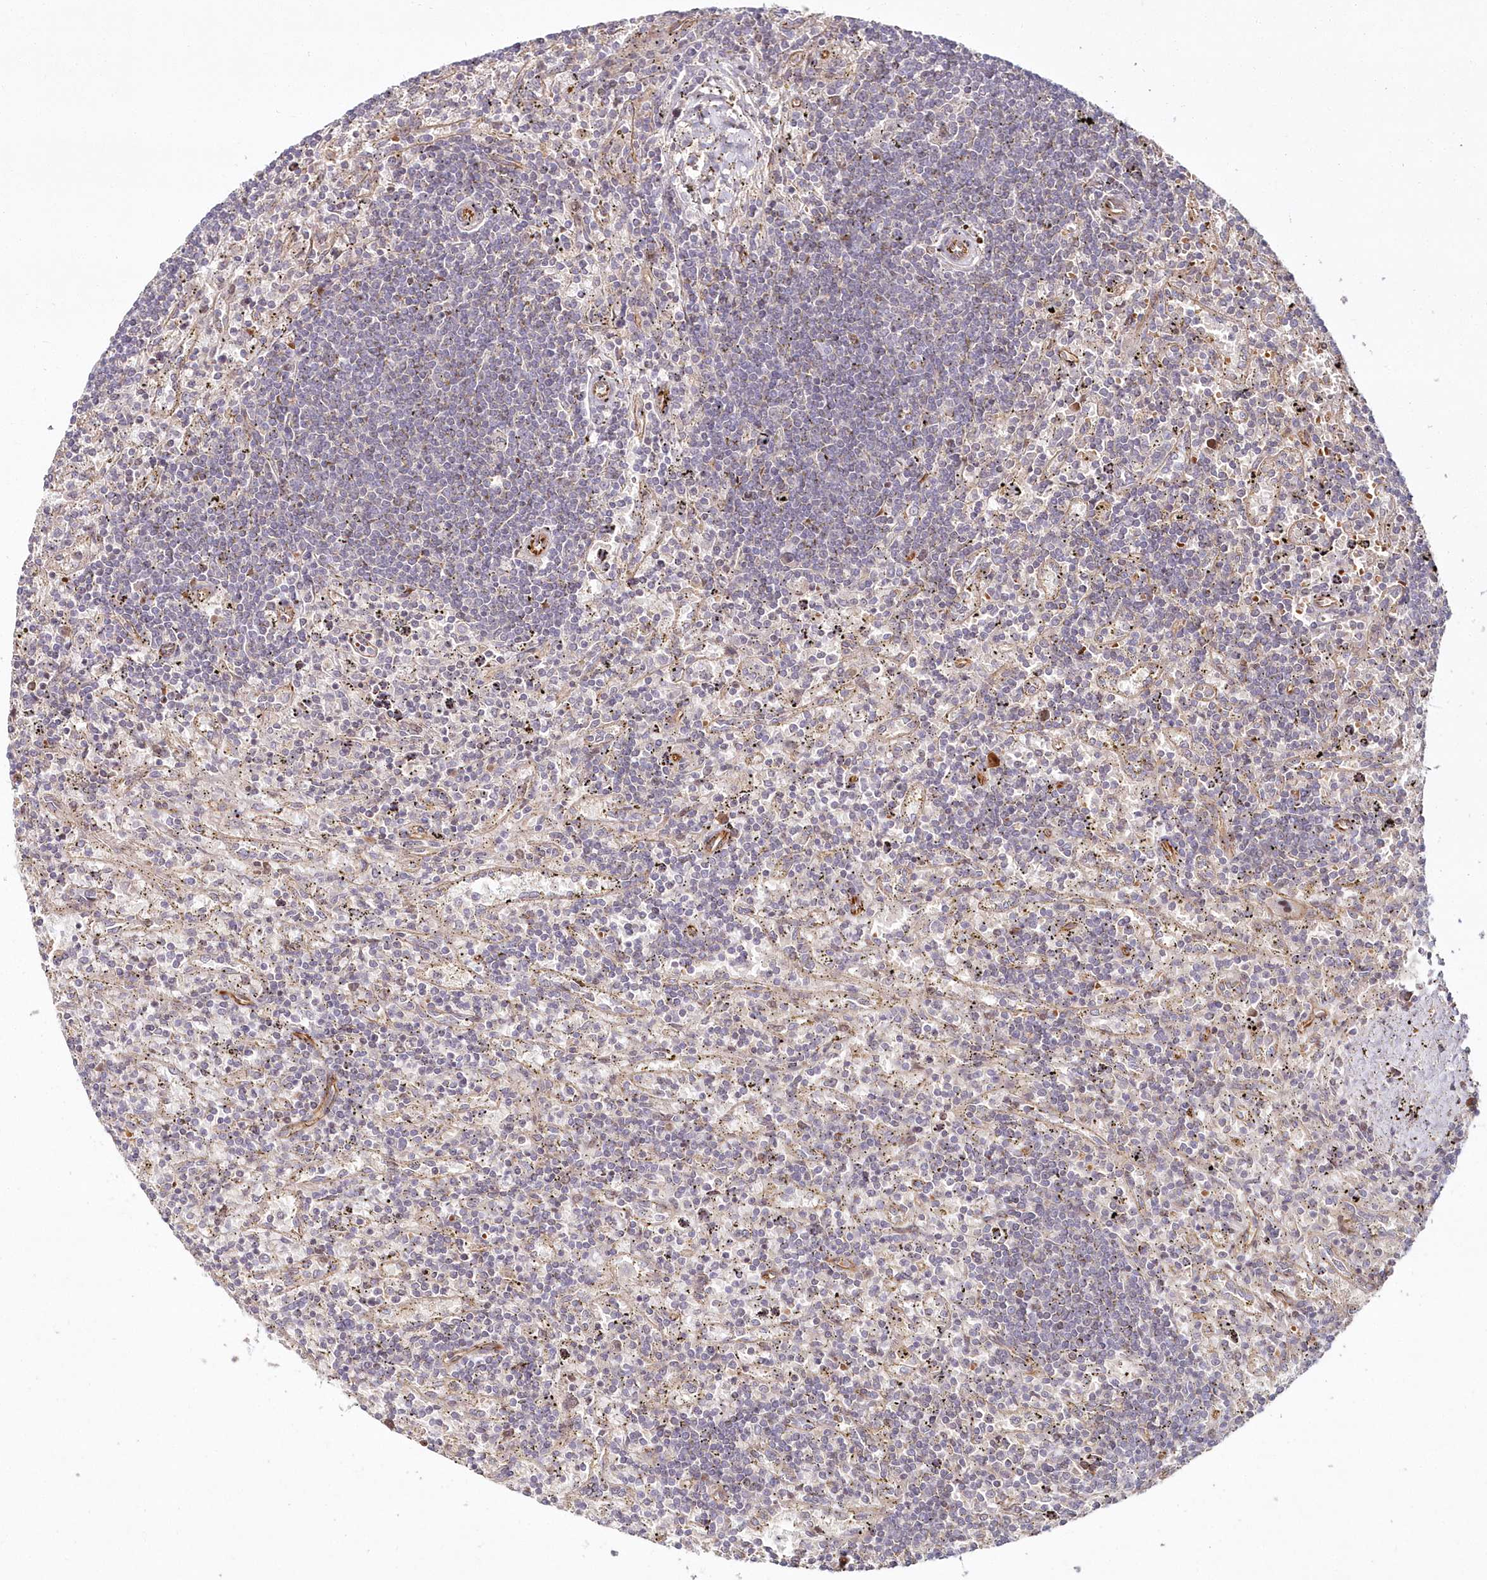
{"staining": {"intensity": "negative", "quantity": "none", "location": "none"}, "tissue": "lymphoma", "cell_type": "Tumor cells", "image_type": "cancer", "snomed": [{"axis": "morphology", "description": "Malignant lymphoma, non-Hodgkin's type, Low grade"}, {"axis": "topography", "description": "Spleen"}], "caption": "Malignant lymphoma, non-Hodgkin's type (low-grade) stained for a protein using IHC shows no positivity tumor cells.", "gene": "HYCC2", "patient": {"sex": "male", "age": 76}}